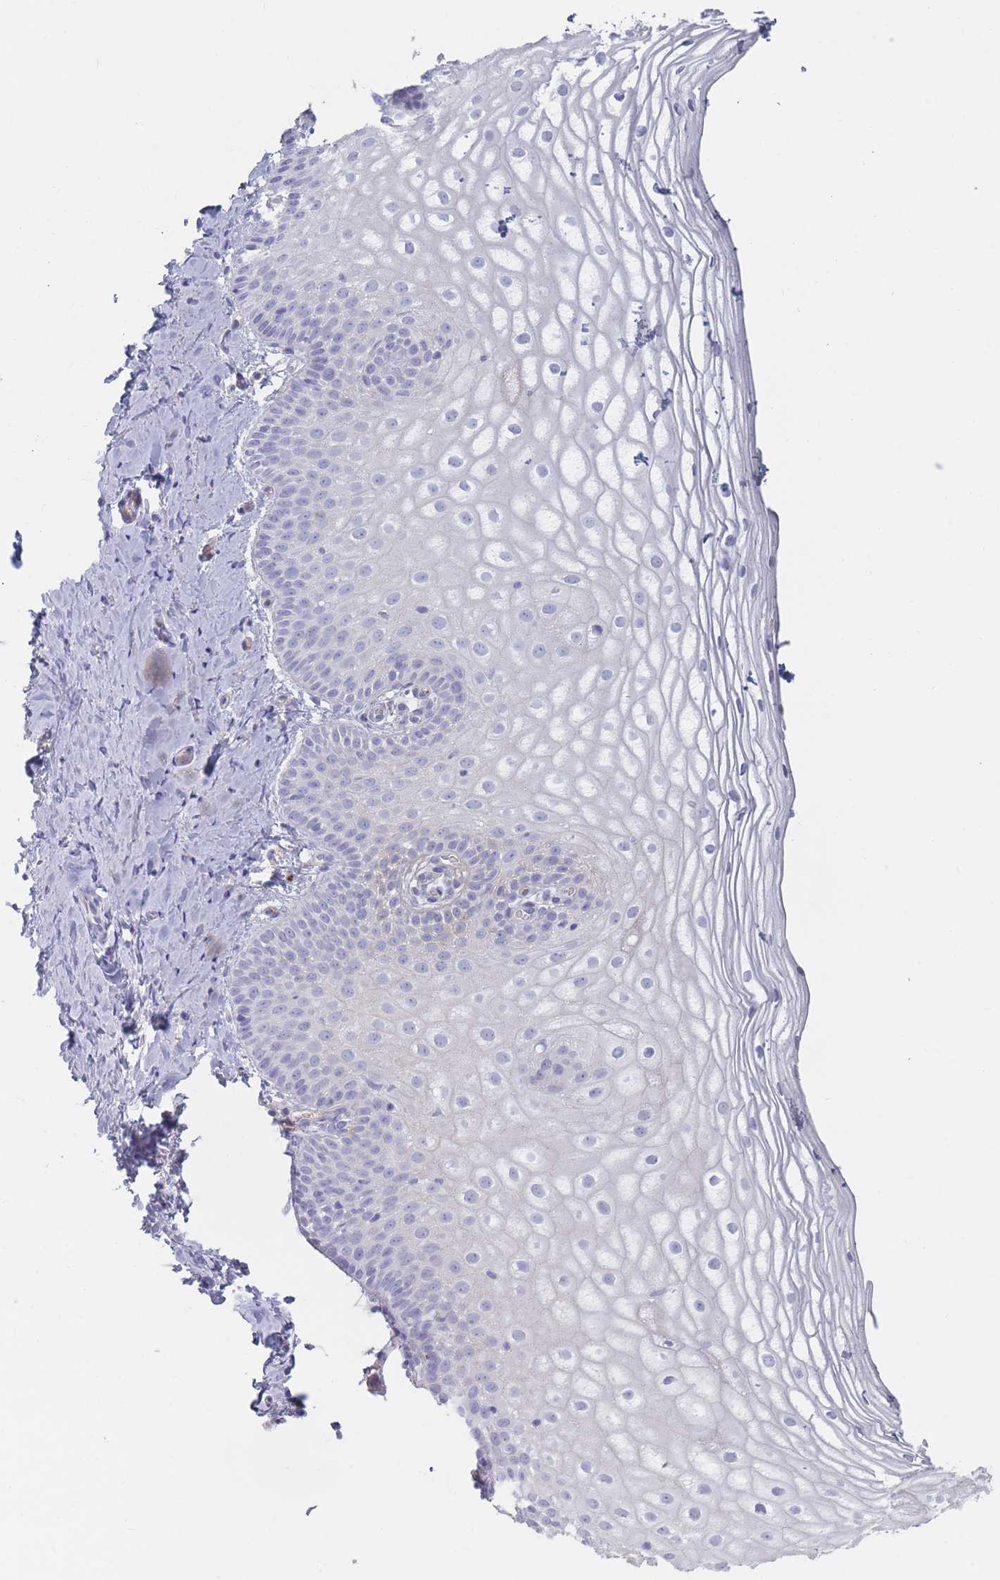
{"staining": {"intensity": "negative", "quantity": "none", "location": "none"}, "tissue": "vagina", "cell_type": "Squamous epithelial cells", "image_type": "normal", "snomed": [{"axis": "morphology", "description": "Normal tissue, NOS"}, {"axis": "topography", "description": "Vagina"}], "caption": "This is a histopathology image of IHC staining of unremarkable vagina, which shows no staining in squamous epithelial cells.", "gene": "PRG4", "patient": {"sex": "female", "age": 56}}